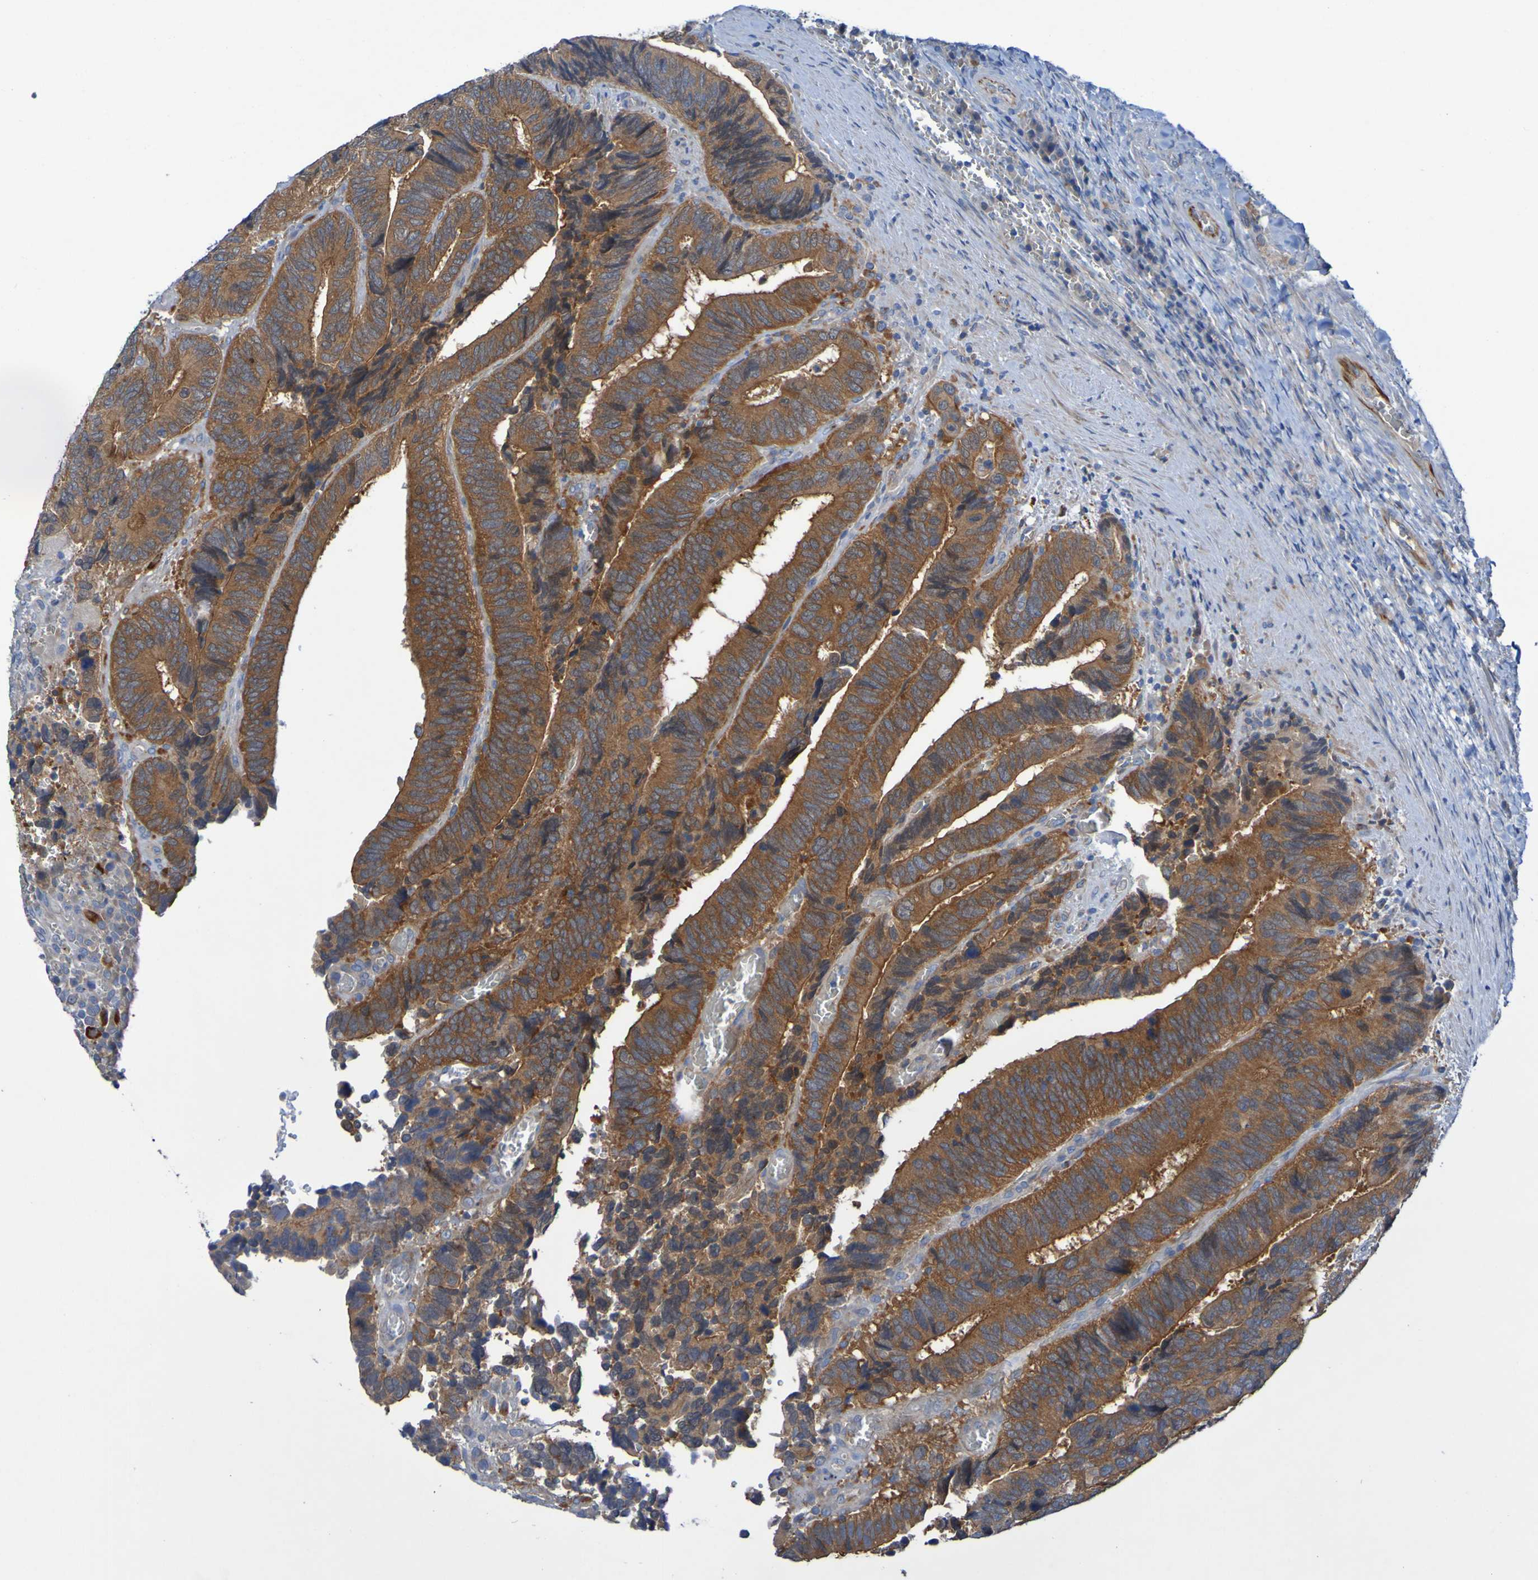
{"staining": {"intensity": "strong", "quantity": ">75%", "location": "cytoplasmic/membranous"}, "tissue": "colorectal cancer", "cell_type": "Tumor cells", "image_type": "cancer", "snomed": [{"axis": "morphology", "description": "Adenocarcinoma, NOS"}, {"axis": "topography", "description": "Colon"}], "caption": "Immunohistochemical staining of colorectal cancer (adenocarcinoma) shows strong cytoplasmic/membranous protein expression in approximately >75% of tumor cells.", "gene": "ARHGEF16", "patient": {"sex": "male", "age": 72}}